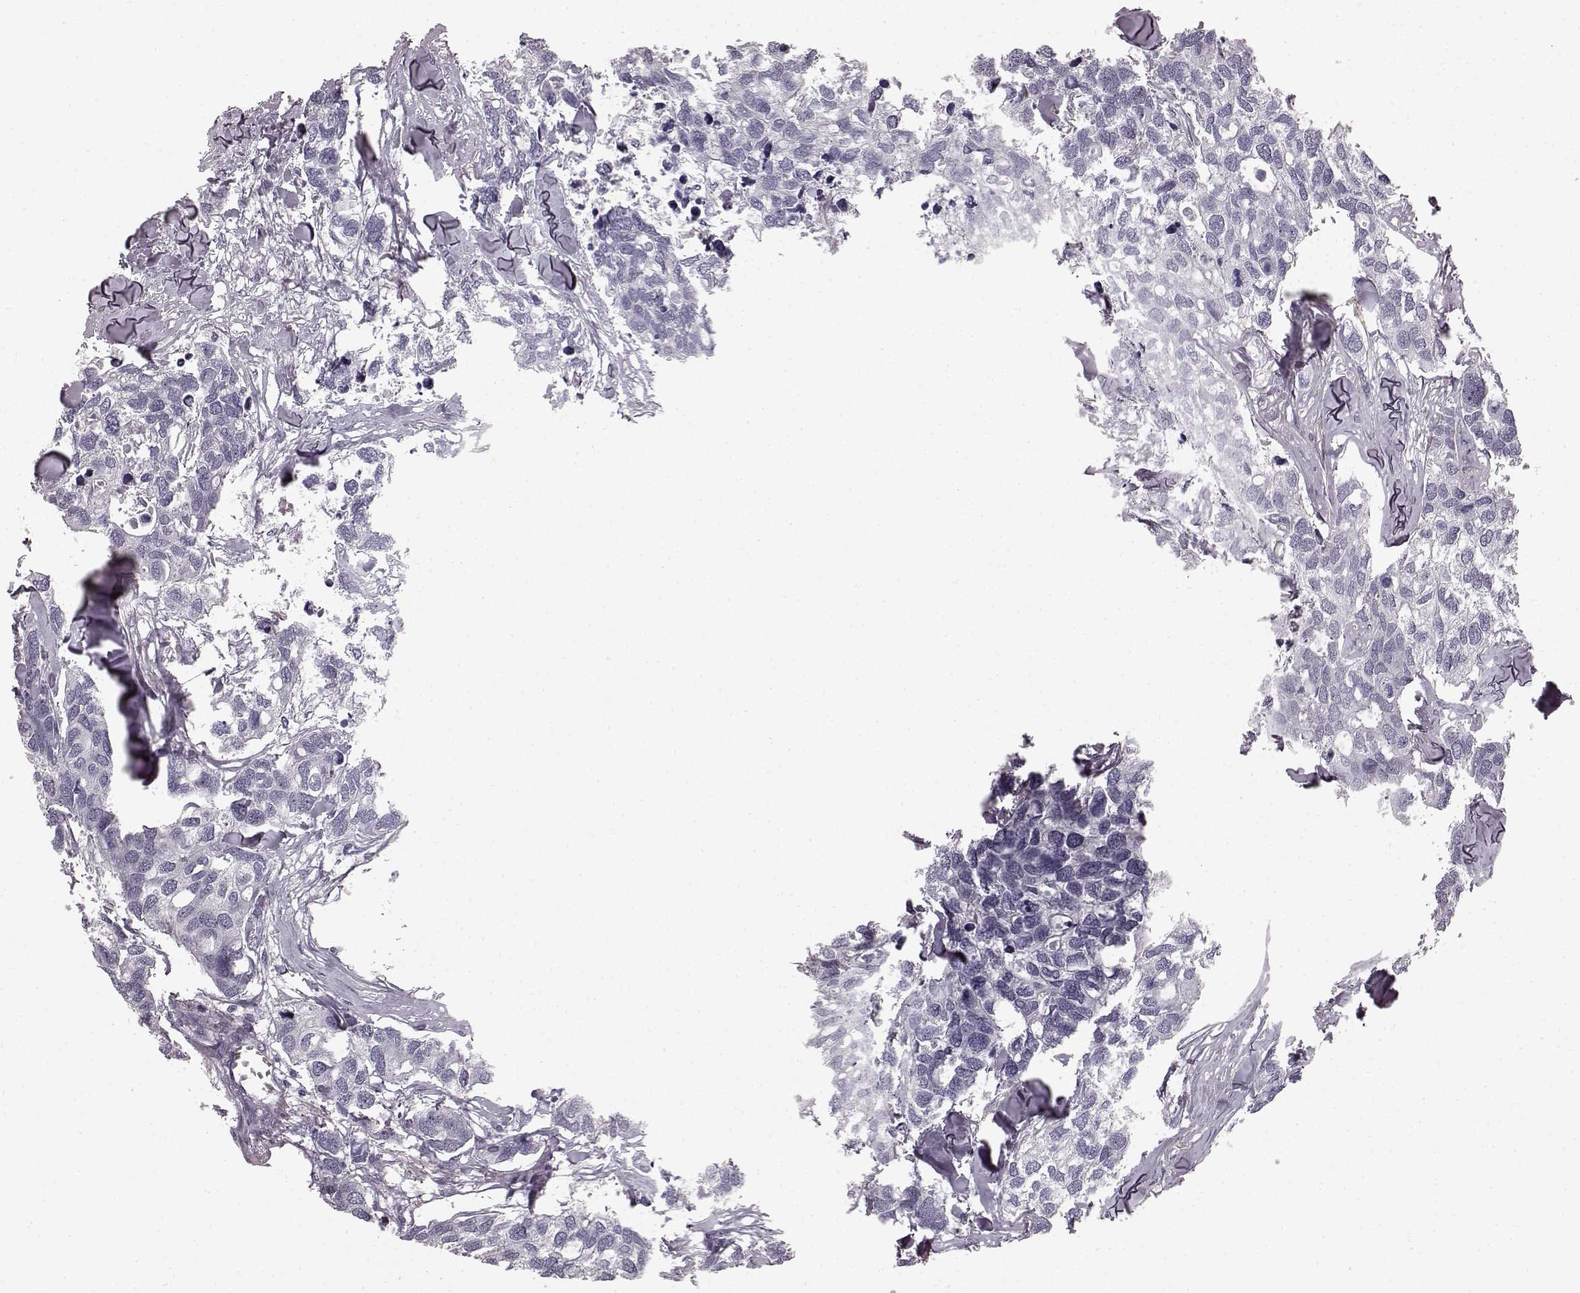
{"staining": {"intensity": "negative", "quantity": "none", "location": "none"}, "tissue": "breast cancer", "cell_type": "Tumor cells", "image_type": "cancer", "snomed": [{"axis": "morphology", "description": "Duct carcinoma"}, {"axis": "topography", "description": "Breast"}], "caption": "Immunohistochemical staining of breast intraductal carcinoma shows no significant positivity in tumor cells.", "gene": "SLCO3A1", "patient": {"sex": "female", "age": 83}}